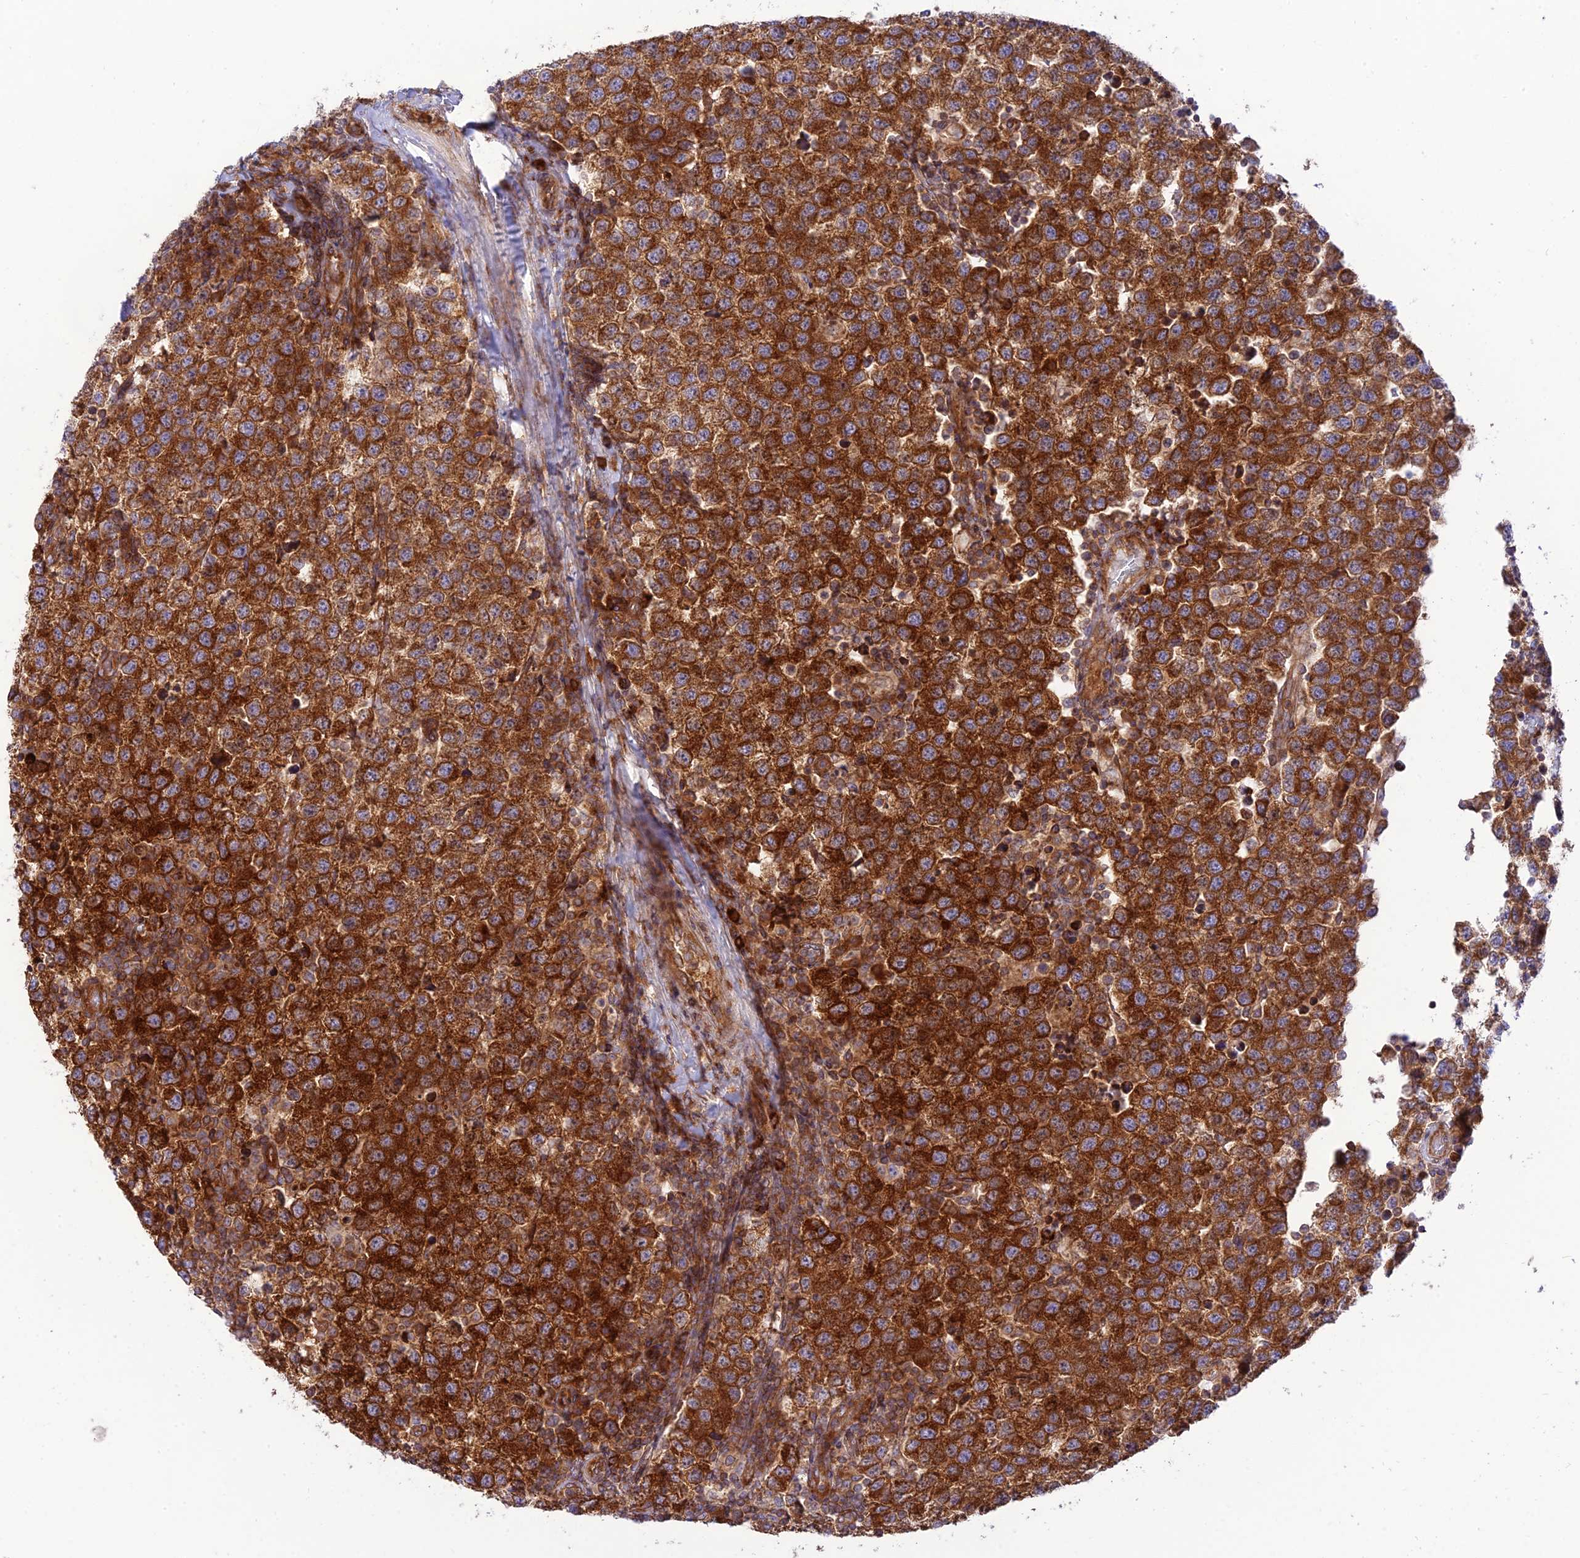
{"staining": {"intensity": "strong", "quantity": ">75%", "location": "cytoplasmic/membranous"}, "tissue": "testis cancer", "cell_type": "Tumor cells", "image_type": "cancer", "snomed": [{"axis": "morphology", "description": "Seminoma, NOS"}, {"axis": "topography", "description": "Testis"}], "caption": "Testis cancer (seminoma) was stained to show a protein in brown. There is high levels of strong cytoplasmic/membranous expression in approximately >75% of tumor cells.", "gene": "PIMREG", "patient": {"sex": "male", "age": 34}}